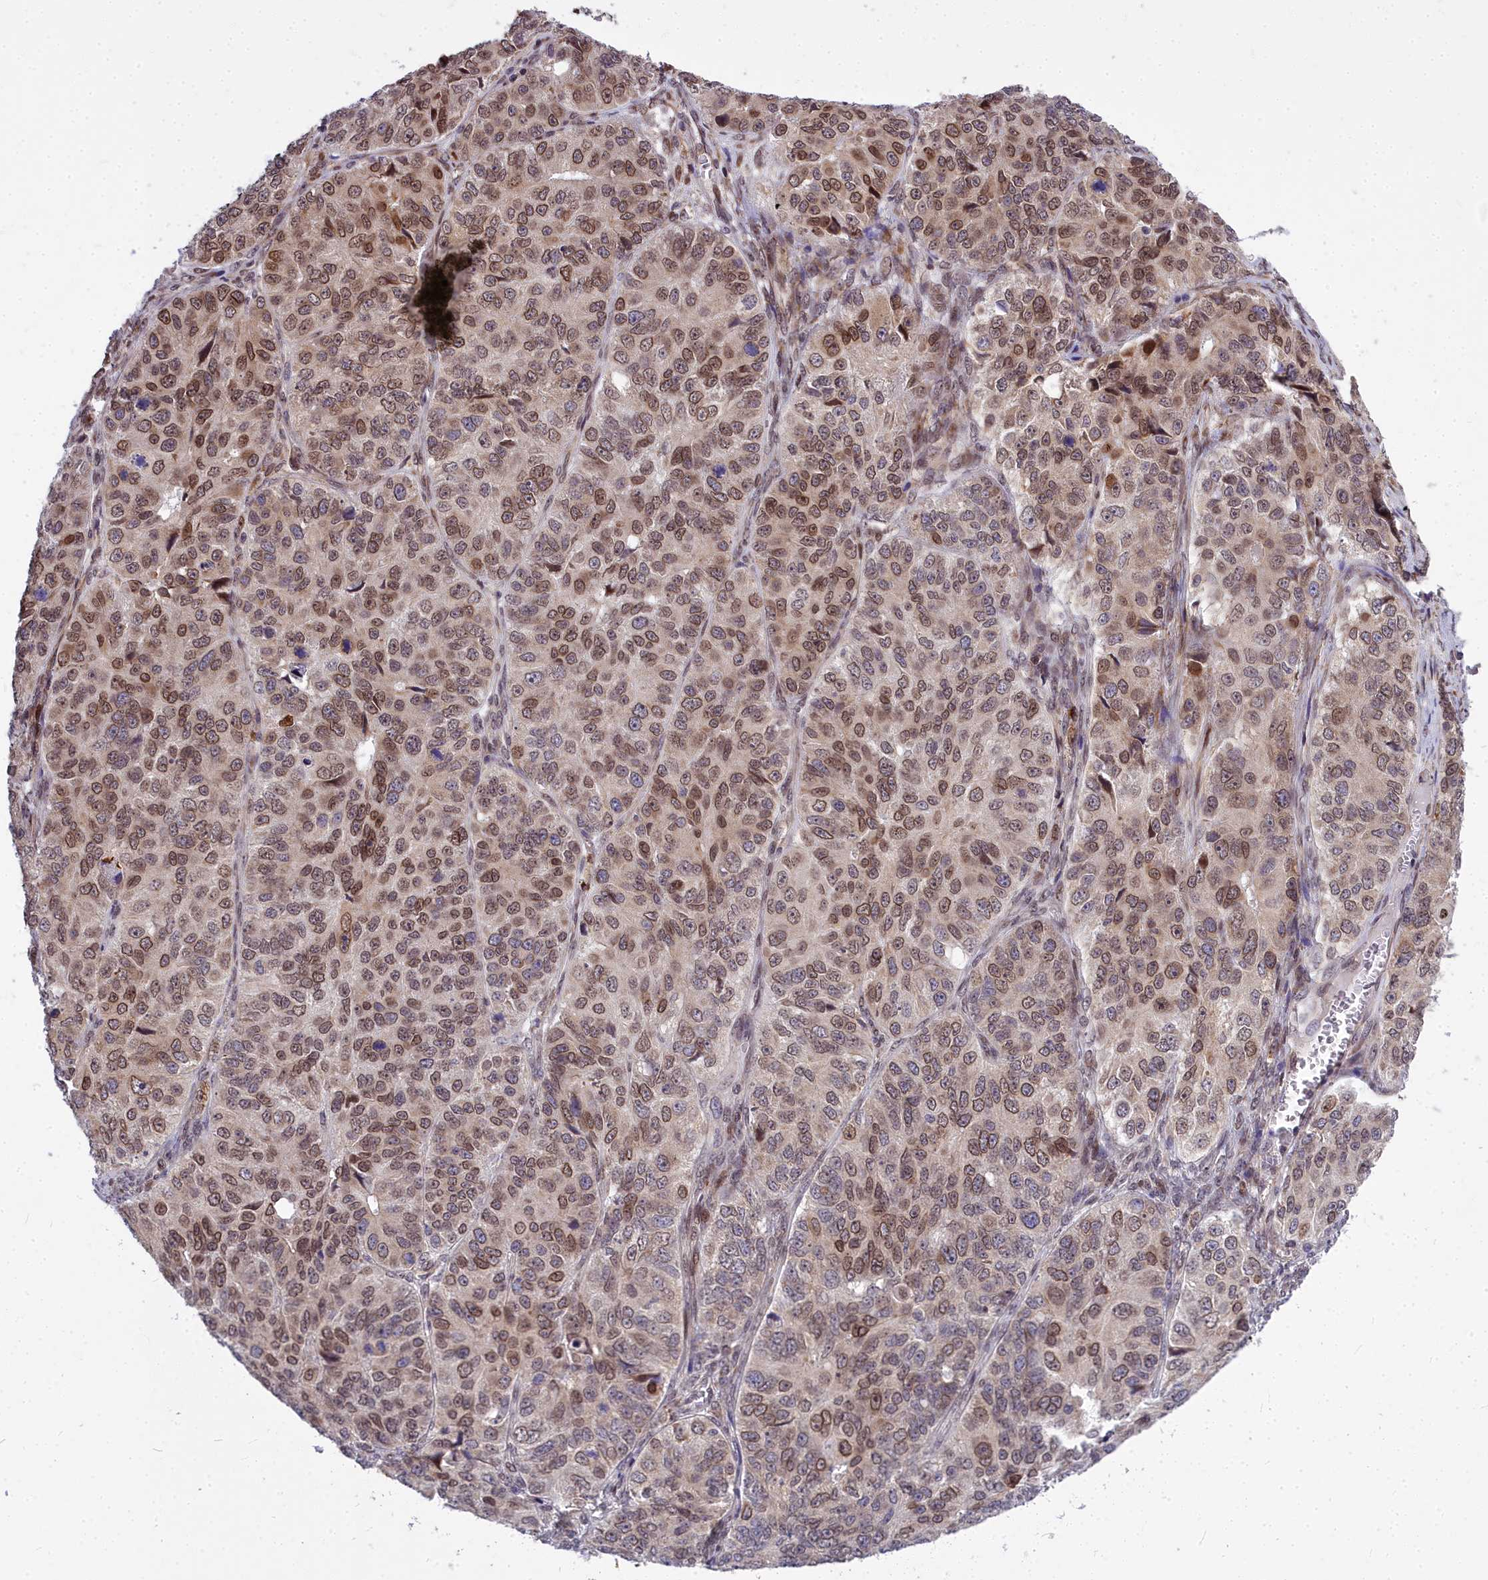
{"staining": {"intensity": "moderate", "quantity": "25%-75%", "location": "nuclear"}, "tissue": "ovarian cancer", "cell_type": "Tumor cells", "image_type": "cancer", "snomed": [{"axis": "morphology", "description": "Carcinoma, endometroid"}, {"axis": "topography", "description": "Ovary"}], "caption": "Immunohistochemistry (IHC) image of human endometroid carcinoma (ovarian) stained for a protein (brown), which exhibits medium levels of moderate nuclear staining in approximately 25%-75% of tumor cells.", "gene": "ABCB8", "patient": {"sex": "female", "age": 51}}